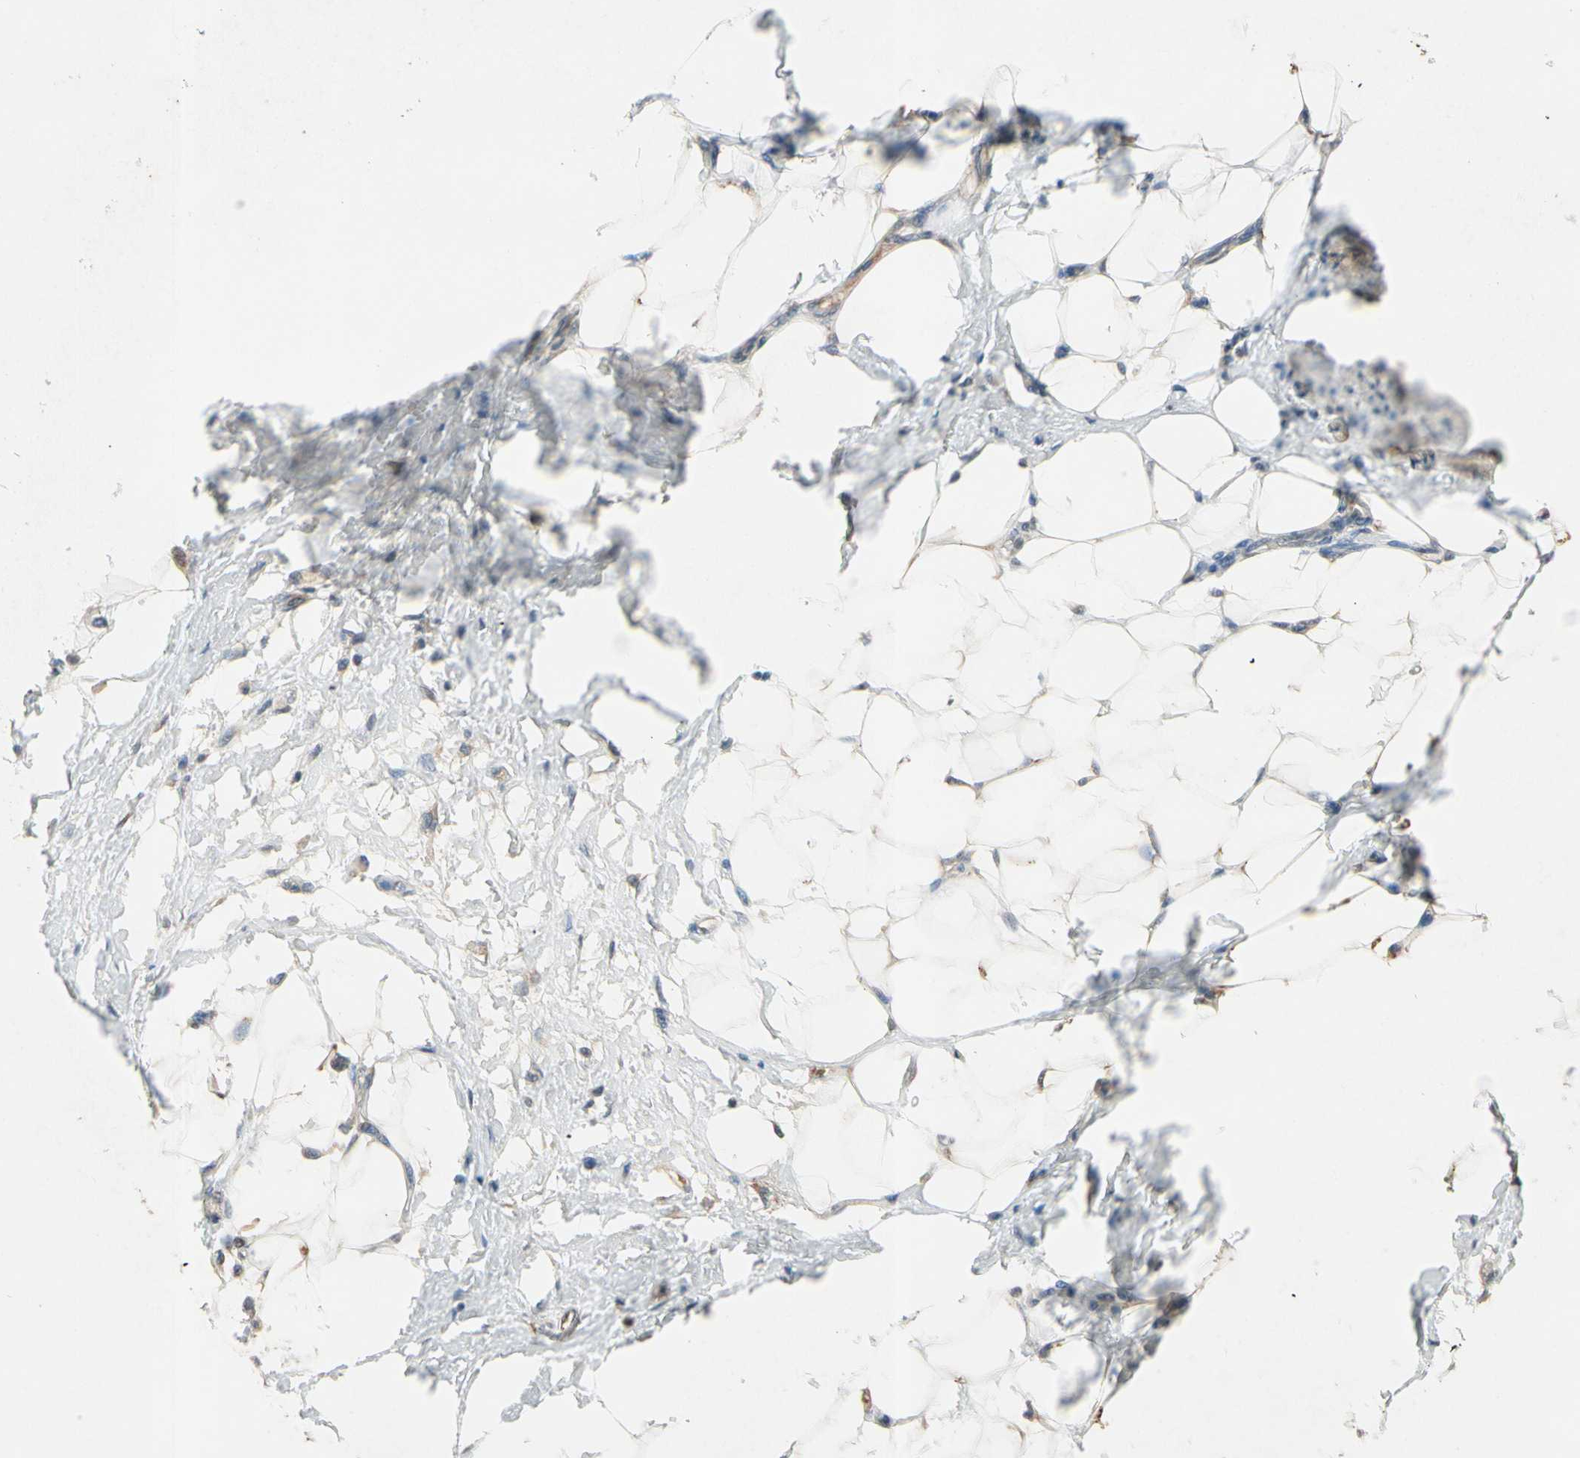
{"staining": {"intensity": "negative", "quantity": "none", "location": "none"}, "tissue": "adipose tissue", "cell_type": "Adipocytes", "image_type": "normal", "snomed": [{"axis": "morphology", "description": "Normal tissue, NOS"}, {"axis": "morphology", "description": "Urothelial carcinoma, High grade"}, {"axis": "topography", "description": "Vascular tissue"}, {"axis": "topography", "description": "Urinary bladder"}], "caption": "This is an immunohistochemistry (IHC) histopathology image of benign adipose tissue. There is no staining in adipocytes.", "gene": "ZKSCAN3", "patient": {"sex": "female", "age": 56}}